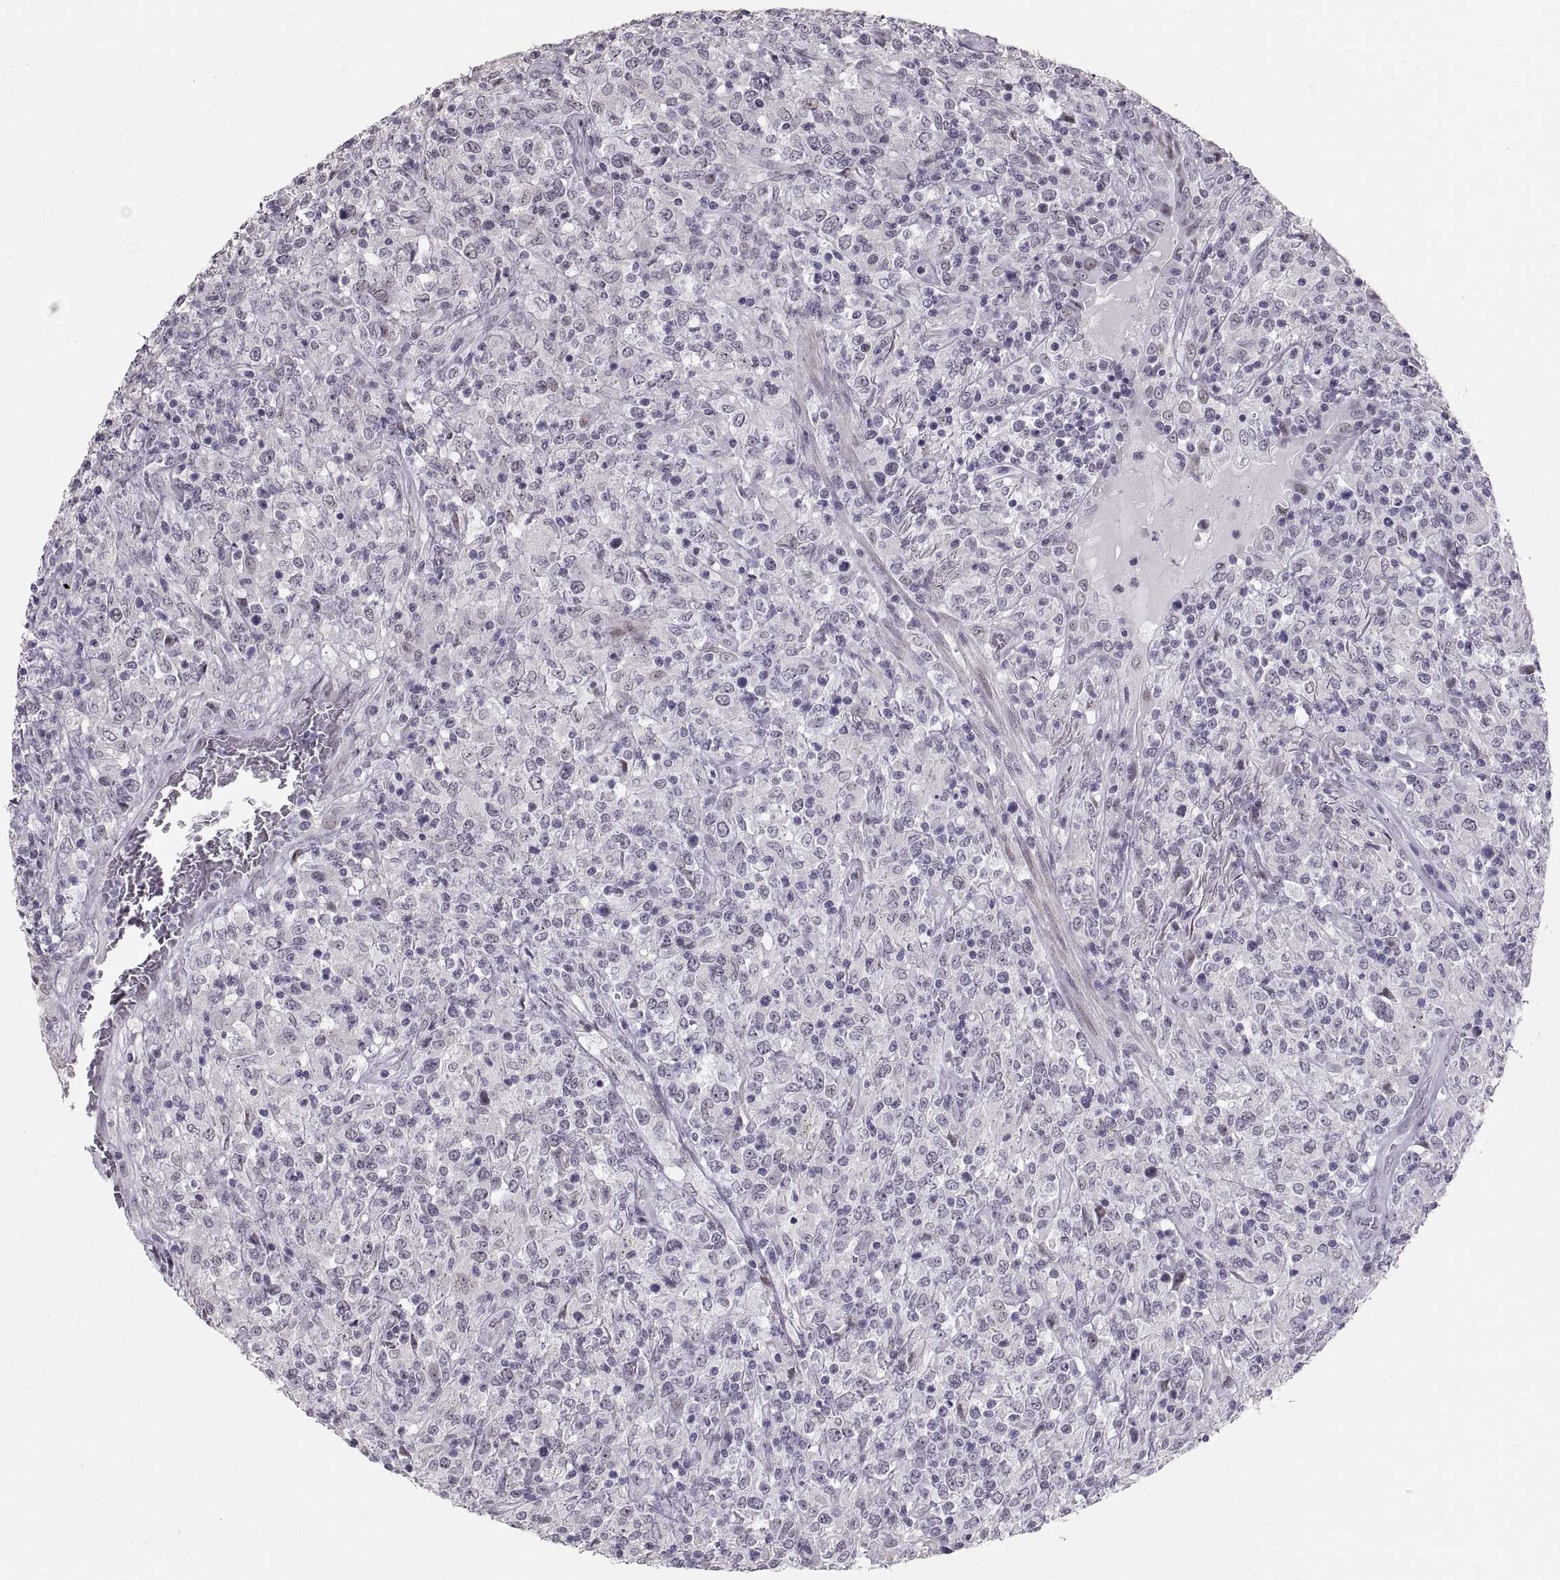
{"staining": {"intensity": "weak", "quantity": "25%-75%", "location": "nuclear"}, "tissue": "lymphoma", "cell_type": "Tumor cells", "image_type": "cancer", "snomed": [{"axis": "morphology", "description": "Malignant lymphoma, non-Hodgkin's type, High grade"}, {"axis": "topography", "description": "Lung"}], "caption": "Approximately 25%-75% of tumor cells in lymphoma show weak nuclear protein staining as visualized by brown immunohistochemical staining.", "gene": "NANOS3", "patient": {"sex": "male", "age": 79}}